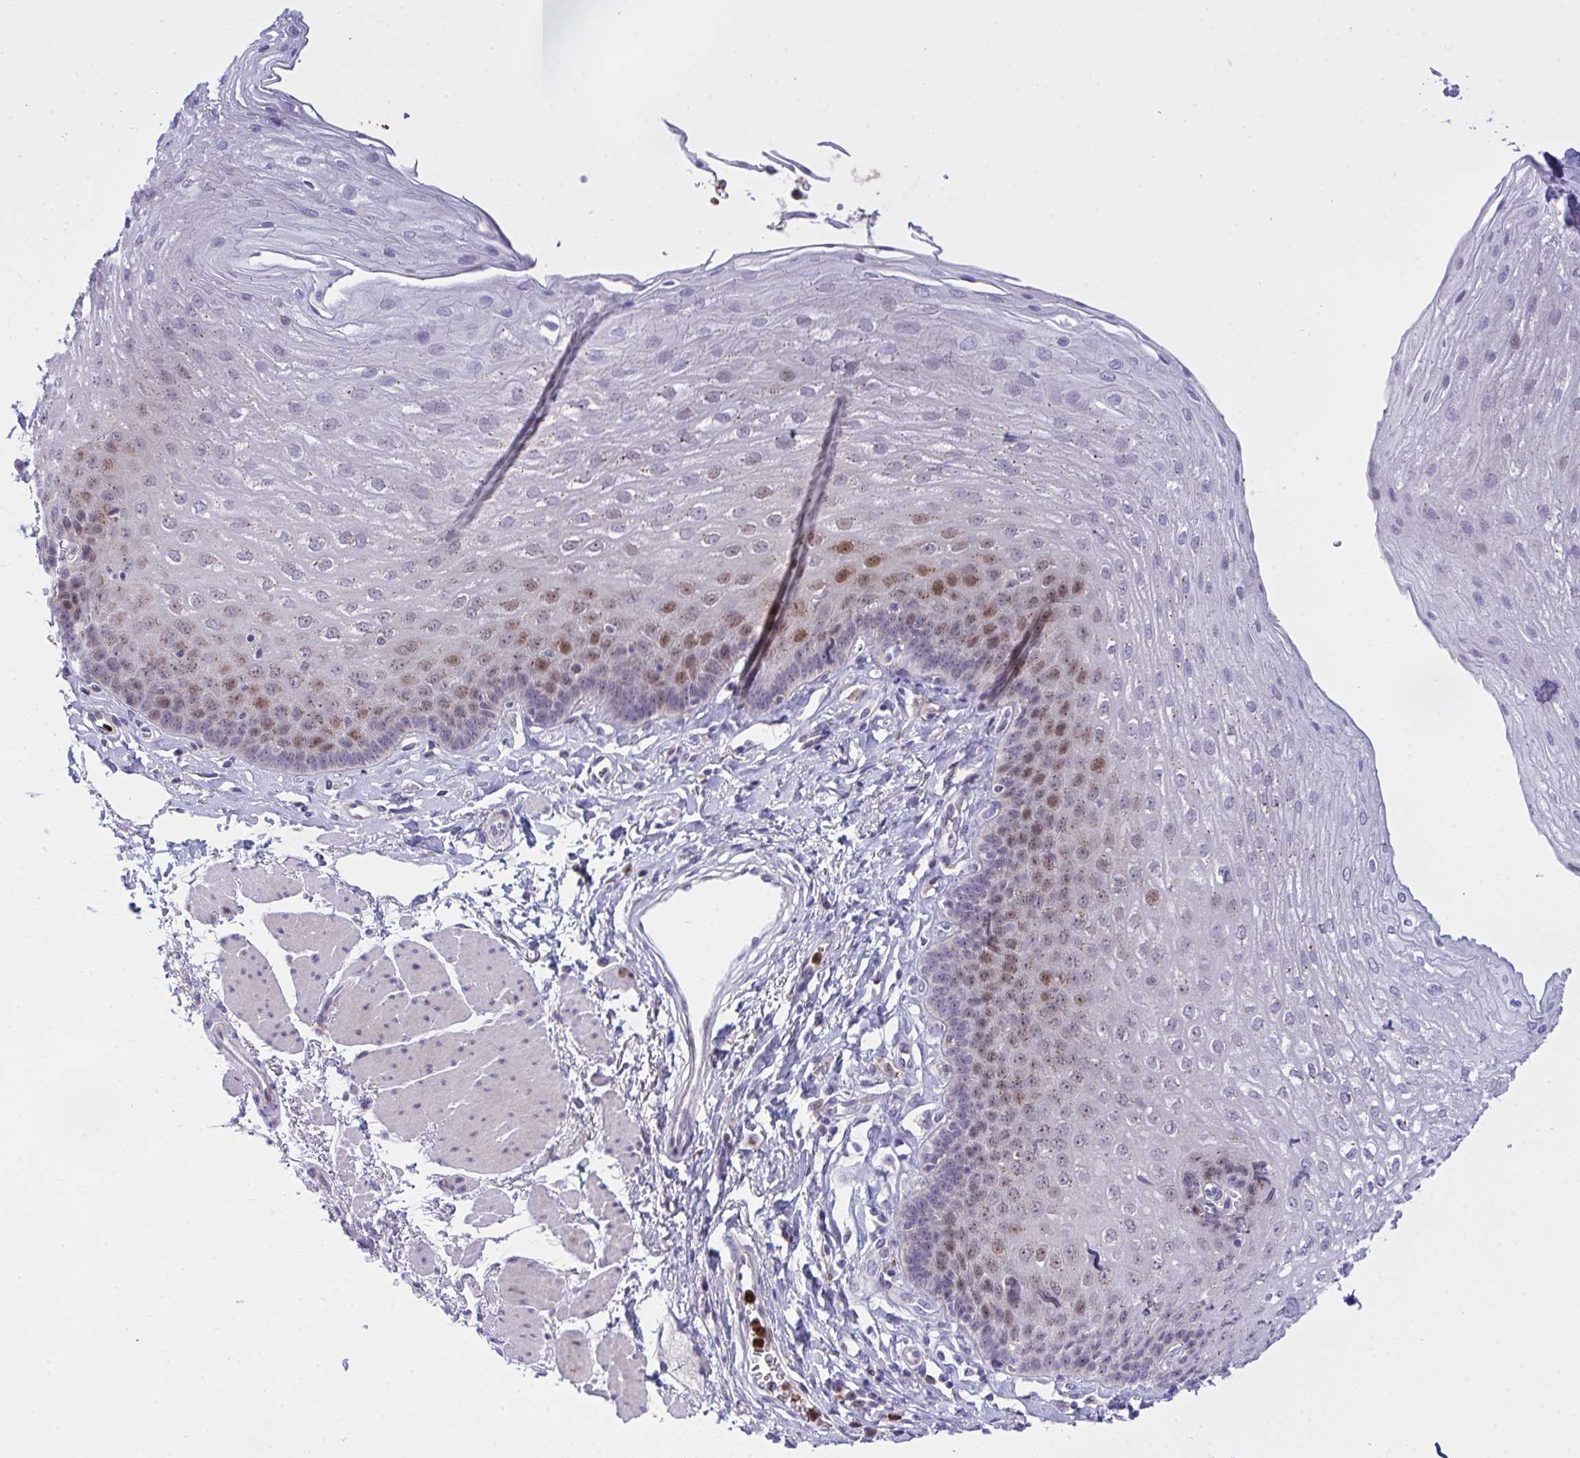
{"staining": {"intensity": "moderate", "quantity": "25%-75%", "location": "cytoplasmic/membranous,nuclear"}, "tissue": "esophagus", "cell_type": "Squamous epithelial cells", "image_type": "normal", "snomed": [{"axis": "morphology", "description": "Normal tissue, NOS"}, {"axis": "topography", "description": "Esophagus"}], "caption": "Immunohistochemistry (IHC) staining of benign esophagus, which demonstrates medium levels of moderate cytoplasmic/membranous,nuclear staining in about 25%-75% of squamous epithelial cells indicating moderate cytoplasmic/membranous,nuclear protein expression. The staining was performed using DAB (brown) for protein detection and nuclei were counterstained in hematoxylin (blue).", "gene": "ZNF554", "patient": {"sex": "female", "age": 81}}